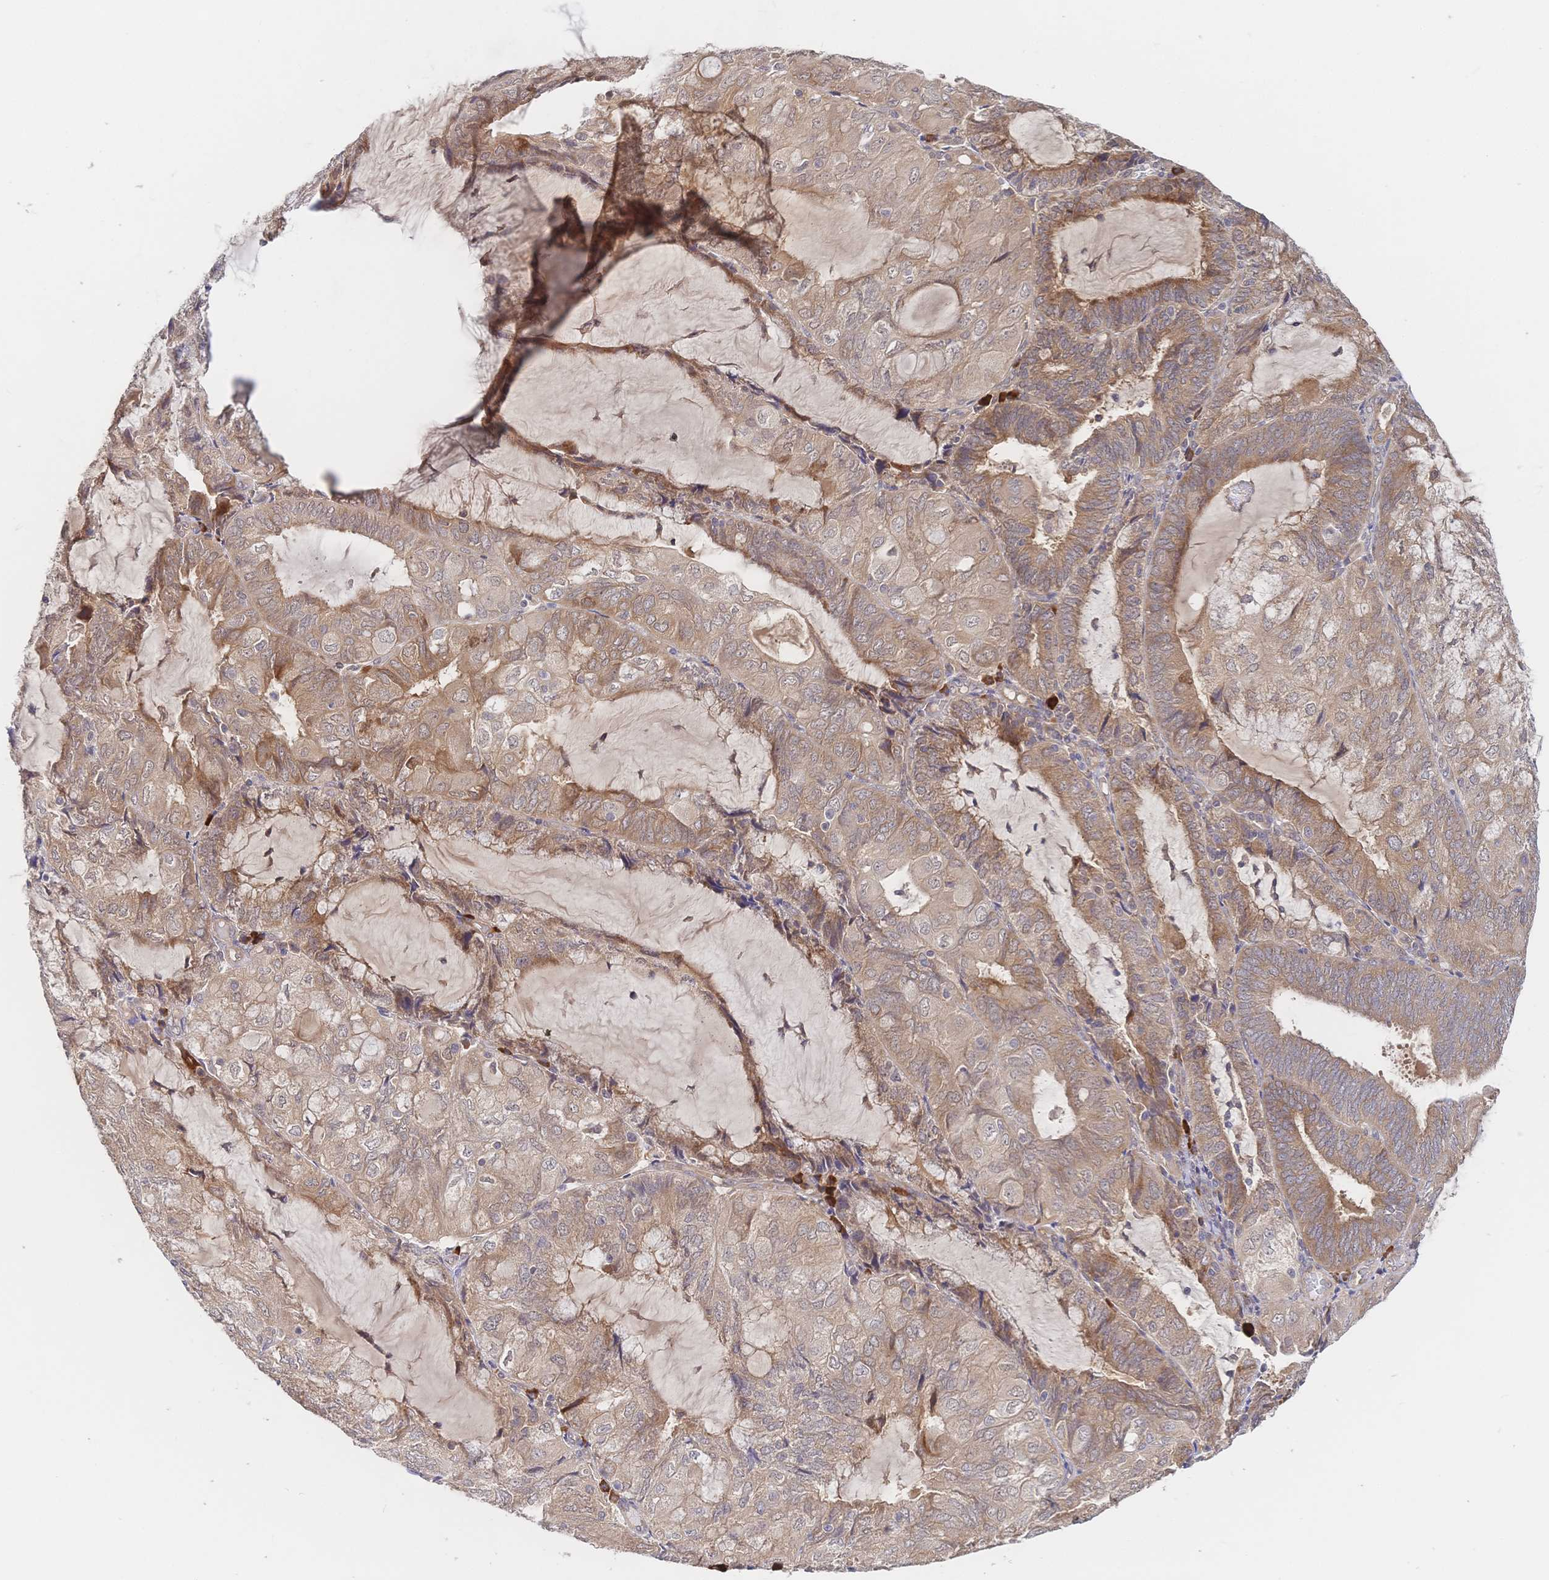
{"staining": {"intensity": "weak", "quantity": ">75%", "location": "cytoplasmic/membranous"}, "tissue": "endometrial cancer", "cell_type": "Tumor cells", "image_type": "cancer", "snomed": [{"axis": "morphology", "description": "Adenocarcinoma, NOS"}, {"axis": "topography", "description": "Endometrium"}], "caption": "Protein analysis of endometrial adenocarcinoma tissue demonstrates weak cytoplasmic/membranous staining in approximately >75% of tumor cells.", "gene": "LMO4", "patient": {"sex": "female", "age": 81}}